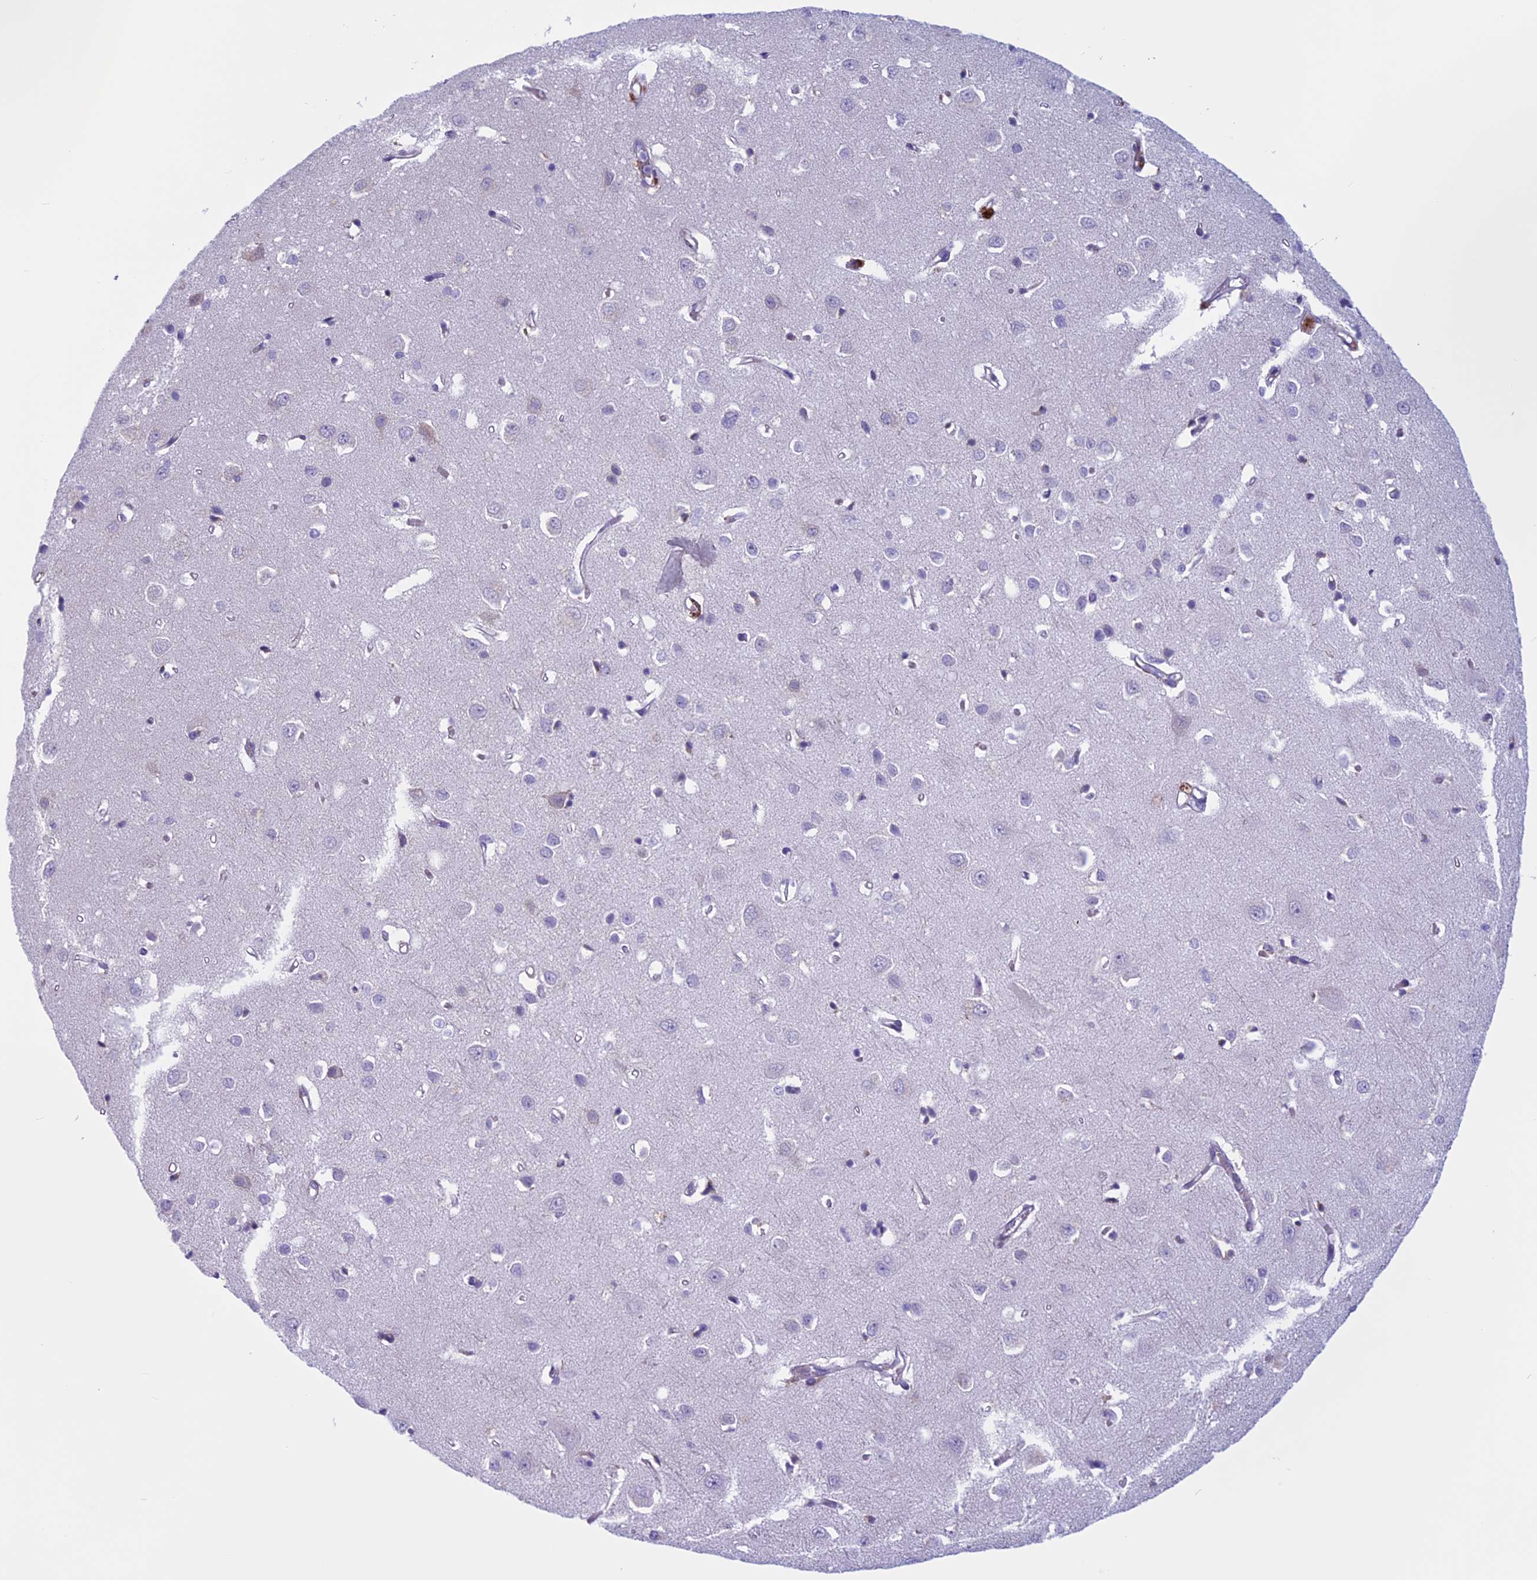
{"staining": {"intensity": "negative", "quantity": "none", "location": "none"}, "tissue": "cerebral cortex", "cell_type": "Endothelial cells", "image_type": "normal", "snomed": [{"axis": "morphology", "description": "Normal tissue, NOS"}, {"axis": "topography", "description": "Cerebral cortex"}], "caption": "Image shows no protein positivity in endothelial cells of unremarkable cerebral cortex.", "gene": "ANGPTL2", "patient": {"sex": "female", "age": 64}}